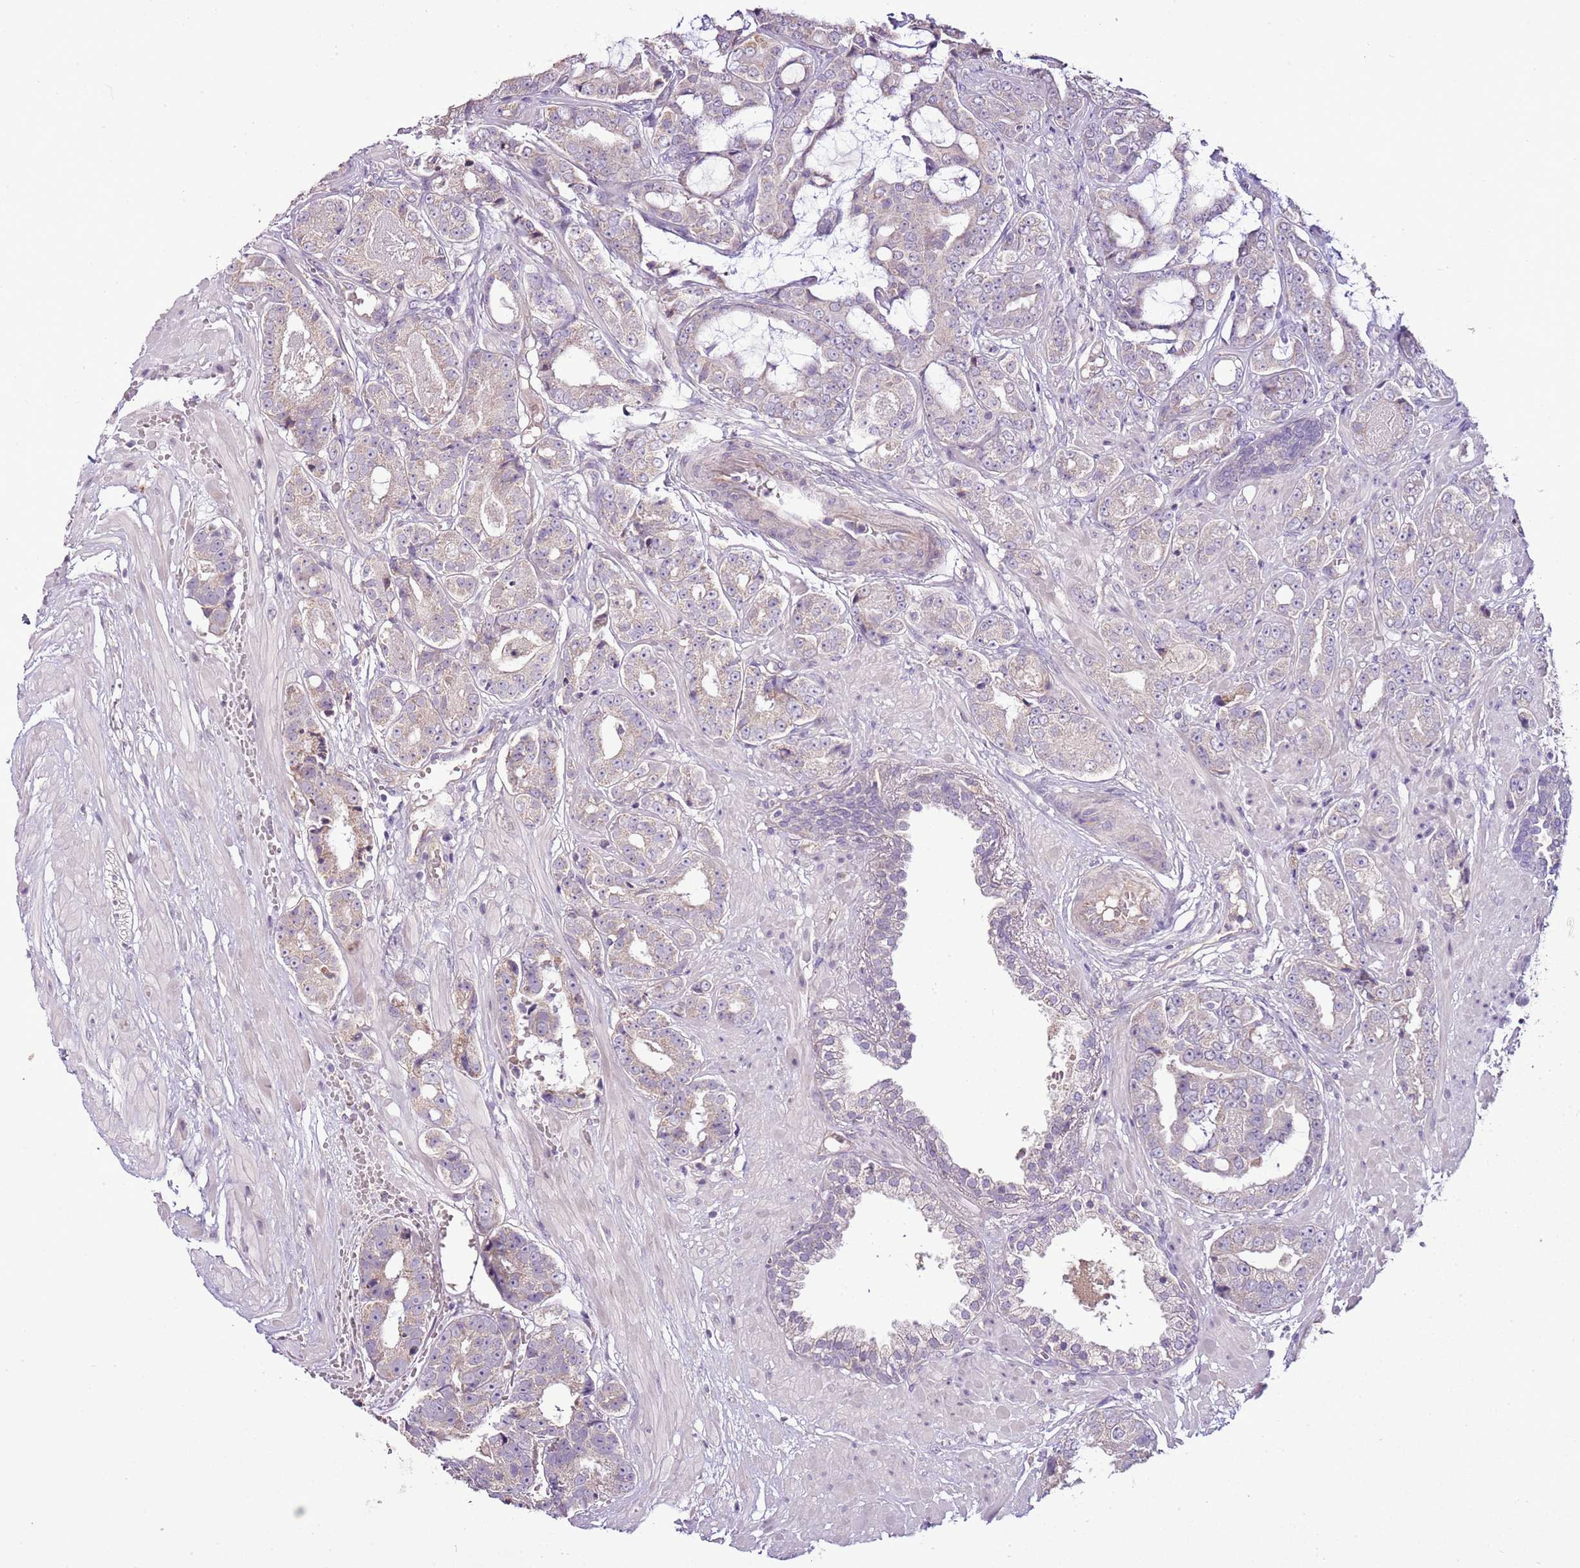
{"staining": {"intensity": "weak", "quantity": "<25%", "location": "cytoplasmic/membranous"}, "tissue": "prostate cancer", "cell_type": "Tumor cells", "image_type": "cancer", "snomed": [{"axis": "morphology", "description": "Adenocarcinoma, High grade"}, {"axis": "topography", "description": "Prostate"}], "caption": "Micrograph shows no significant protein positivity in tumor cells of high-grade adenocarcinoma (prostate).", "gene": "CMKLR1", "patient": {"sex": "male", "age": 71}}